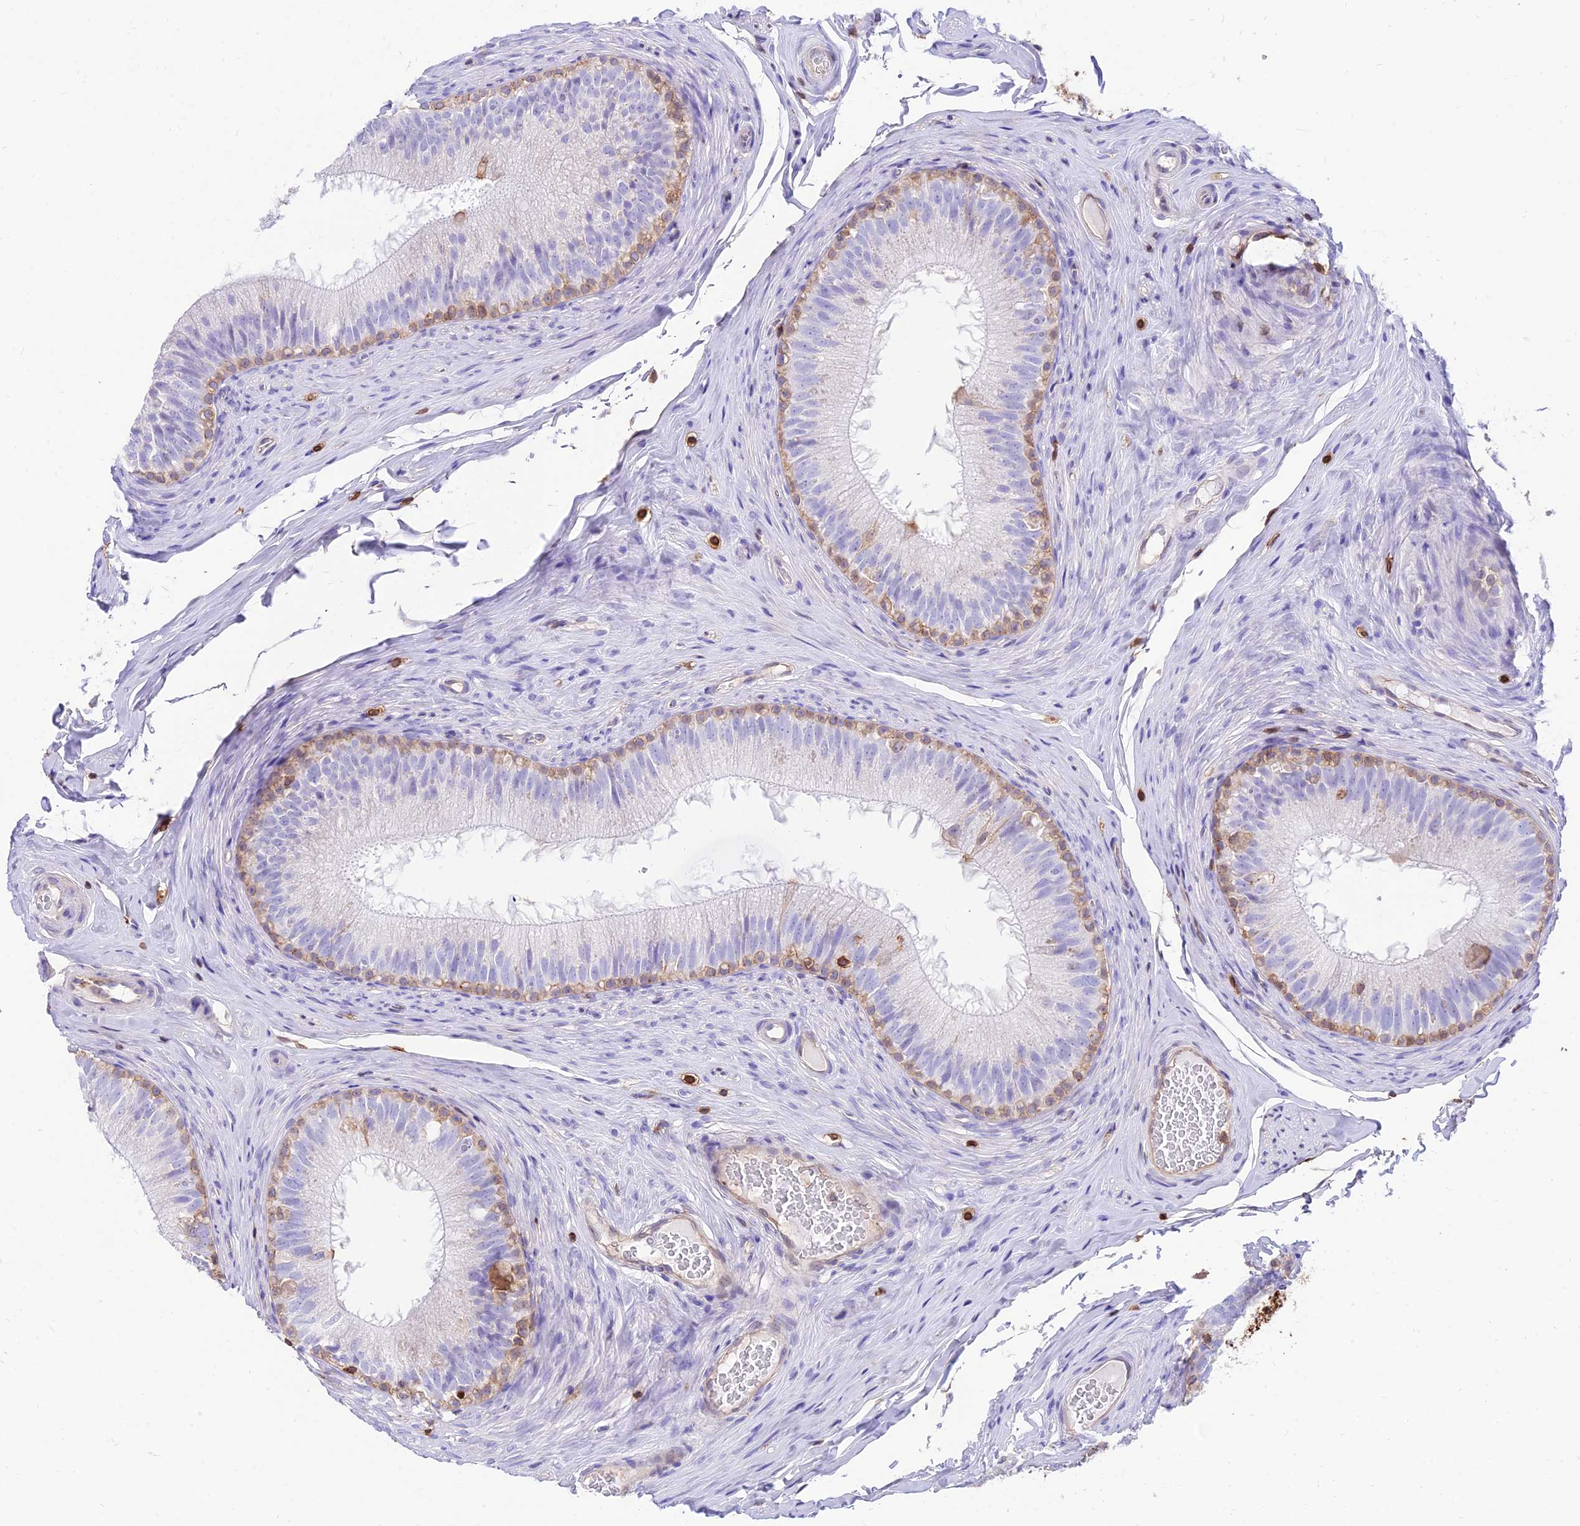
{"staining": {"intensity": "moderate", "quantity": "<25%", "location": "cytoplasmic/membranous,nuclear"}, "tissue": "epididymis", "cell_type": "Glandular cells", "image_type": "normal", "snomed": [{"axis": "morphology", "description": "Normal tissue, NOS"}, {"axis": "topography", "description": "Epididymis"}], "caption": "Epididymis stained with DAB immunohistochemistry (IHC) exhibits low levels of moderate cytoplasmic/membranous,nuclear expression in about <25% of glandular cells.", "gene": "SREK1IP1", "patient": {"sex": "male", "age": 34}}